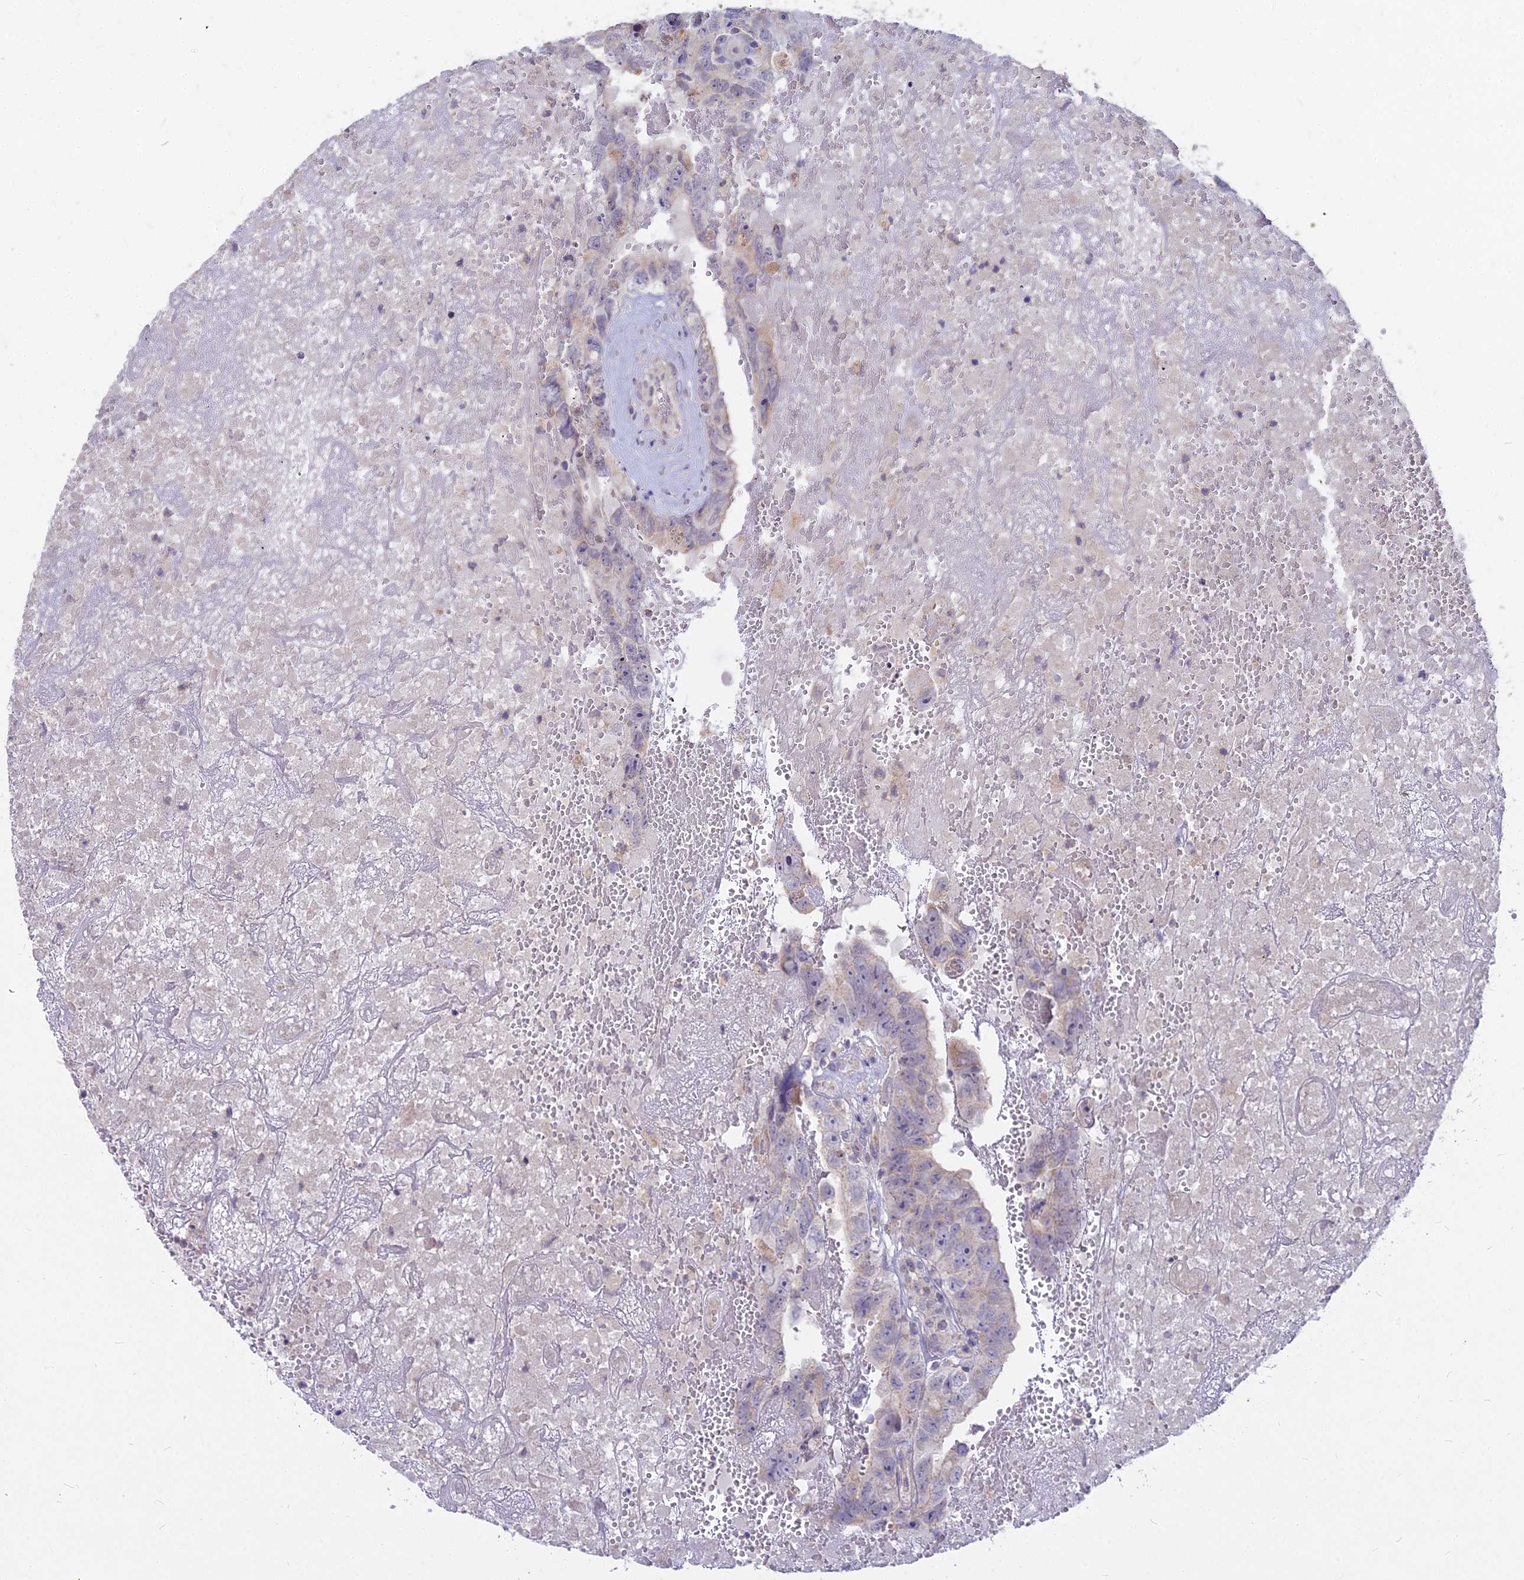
{"staining": {"intensity": "negative", "quantity": "none", "location": "none"}, "tissue": "testis cancer", "cell_type": "Tumor cells", "image_type": "cancer", "snomed": [{"axis": "morphology", "description": "Carcinoma, Embryonal, NOS"}, {"axis": "topography", "description": "Testis"}], "caption": "An immunohistochemistry image of testis cancer (embryonal carcinoma) is shown. There is no staining in tumor cells of testis cancer (embryonal carcinoma). Nuclei are stained in blue.", "gene": "MICU2", "patient": {"sex": "male", "age": 45}}